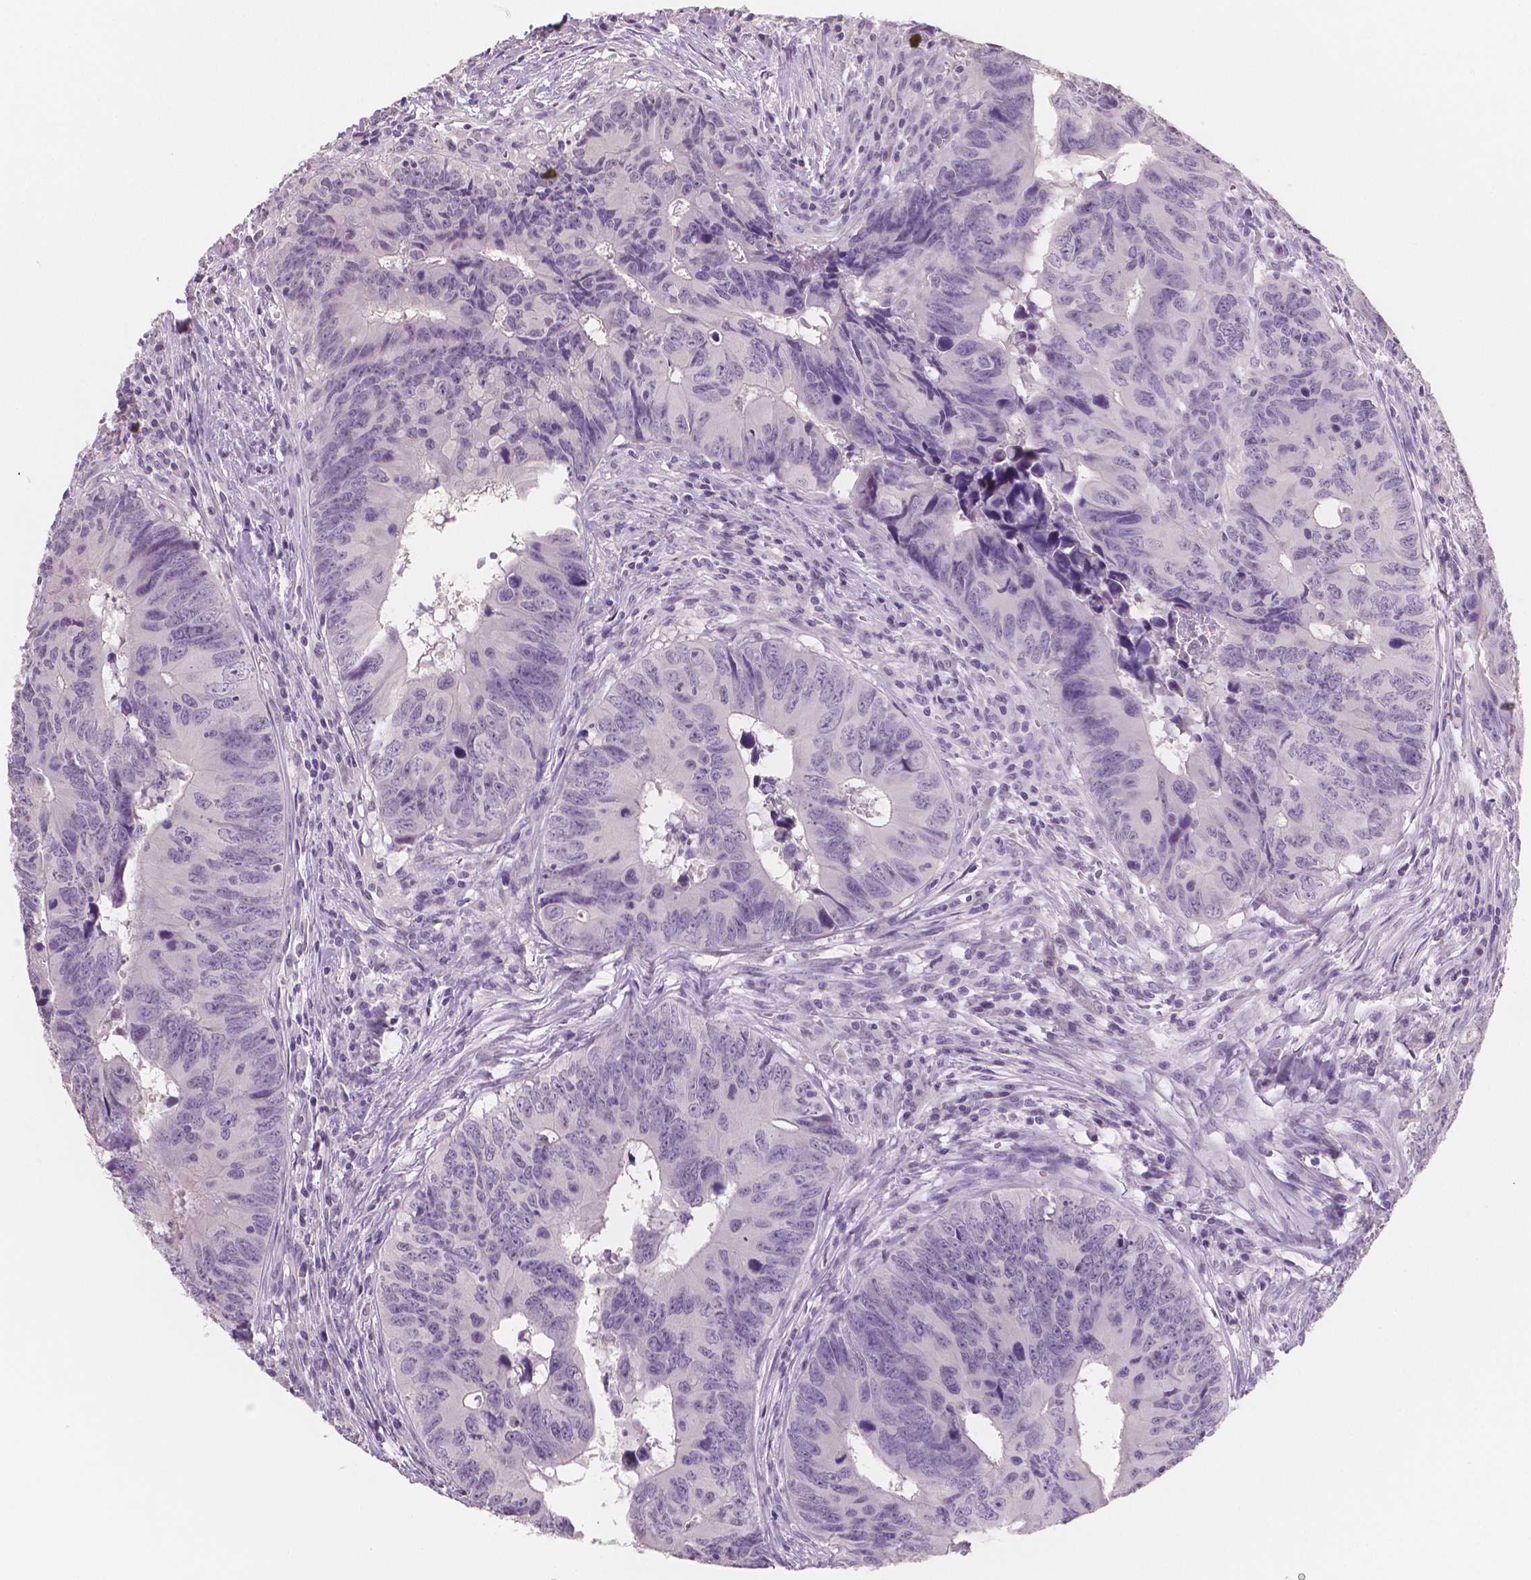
{"staining": {"intensity": "negative", "quantity": "none", "location": "none"}, "tissue": "colorectal cancer", "cell_type": "Tumor cells", "image_type": "cancer", "snomed": [{"axis": "morphology", "description": "Adenocarcinoma, NOS"}, {"axis": "topography", "description": "Colon"}], "caption": "A high-resolution micrograph shows immunohistochemistry staining of colorectal cancer, which demonstrates no significant expression in tumor cells.", "gene": "TSPAN7", "patient": {"sex": "female", "age": 82}}